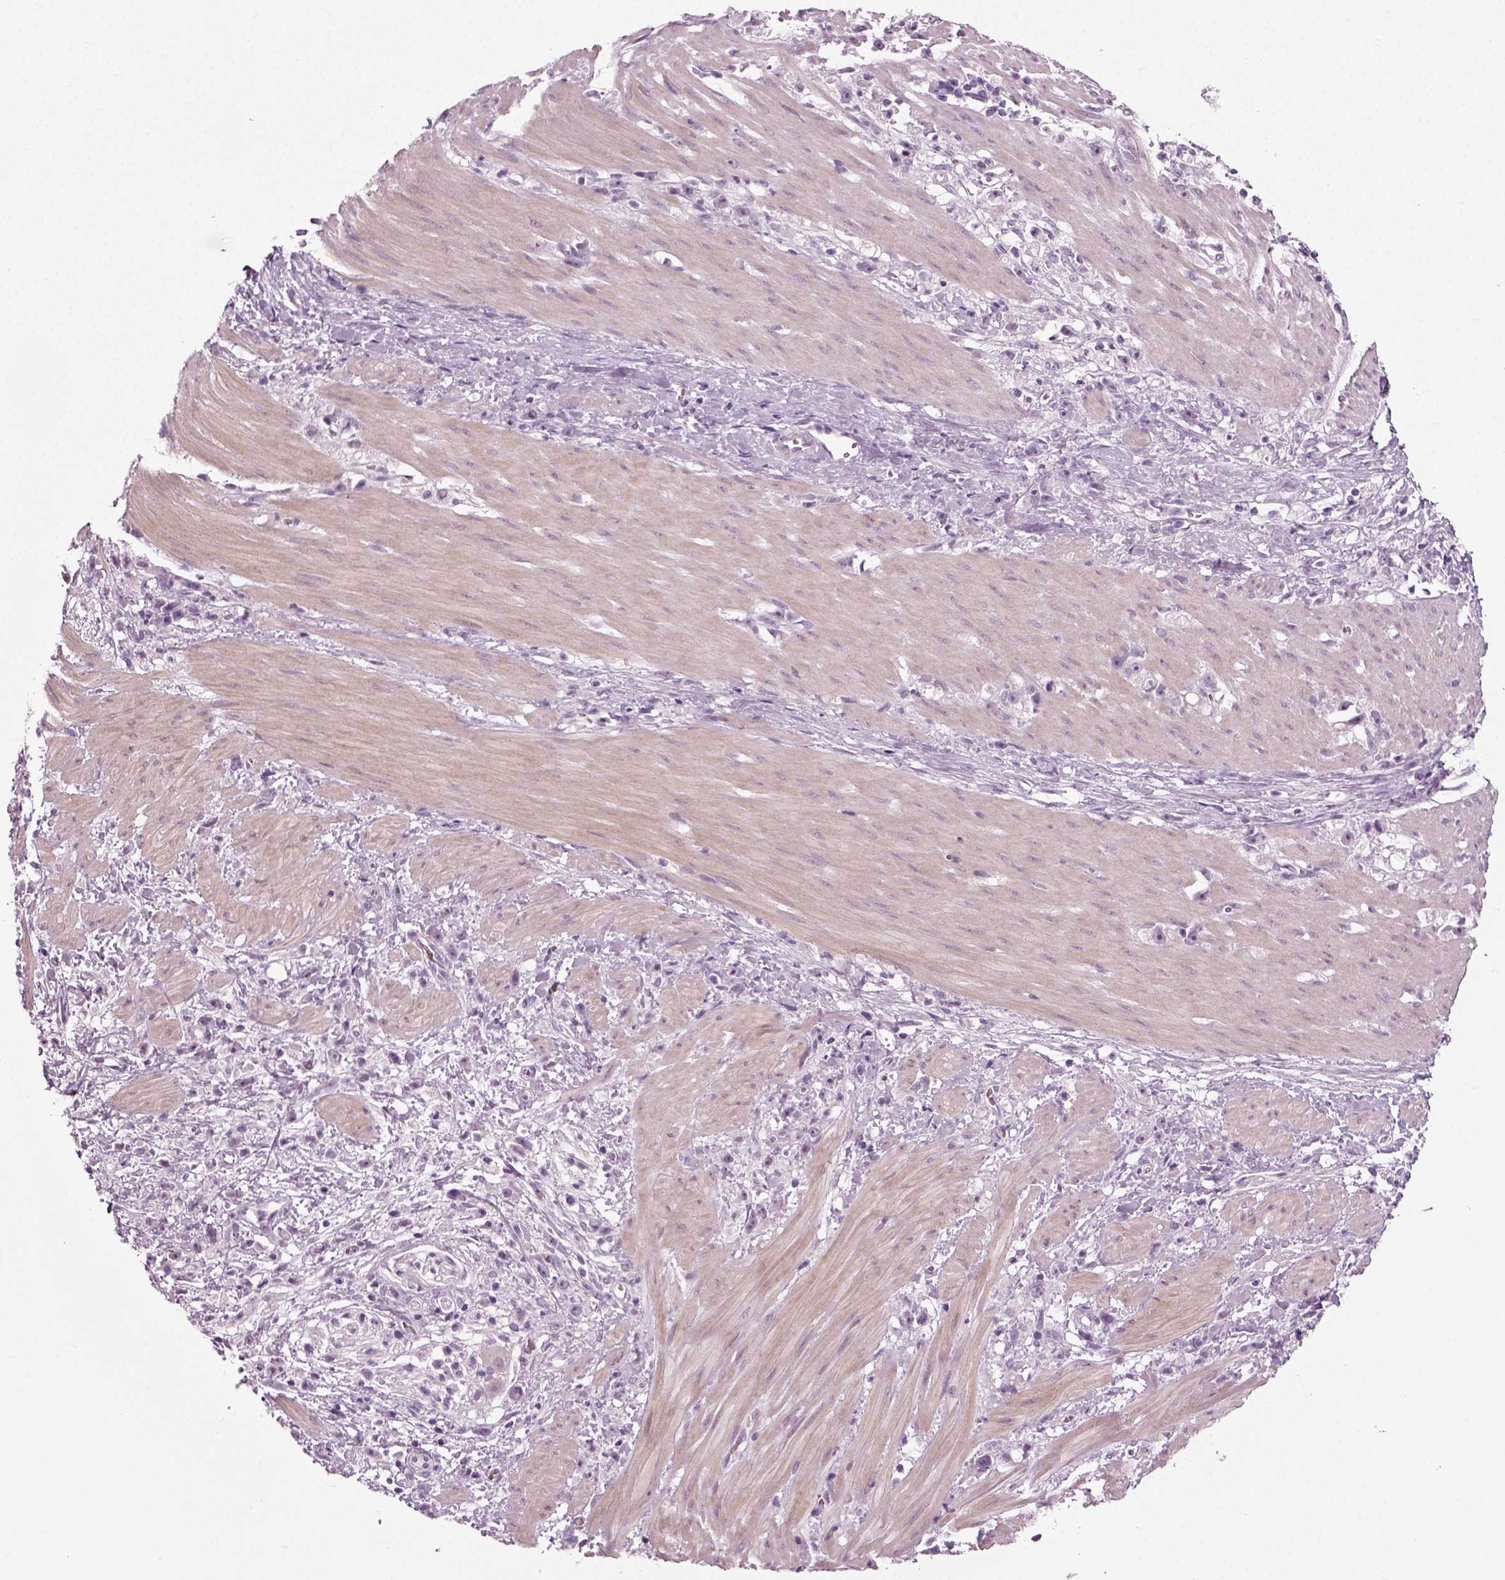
{"staining": {"intensity": "negative", "quantity": "none", "location": "none"}, "tissue": "stomach cancer", "cell_type": "Tumor cells", "image_type": "cancer", "snomed": [{"axis": "morphology", "description": "Adenocarcinoma, NOS"}, {"axis": "topography", "description": "Stomach"}], "caption": "Tumor cells show no significant expression in stomach cancer.", "gene": "ZC2HC1C", "patient": {"sex": "female", "age": 59}}